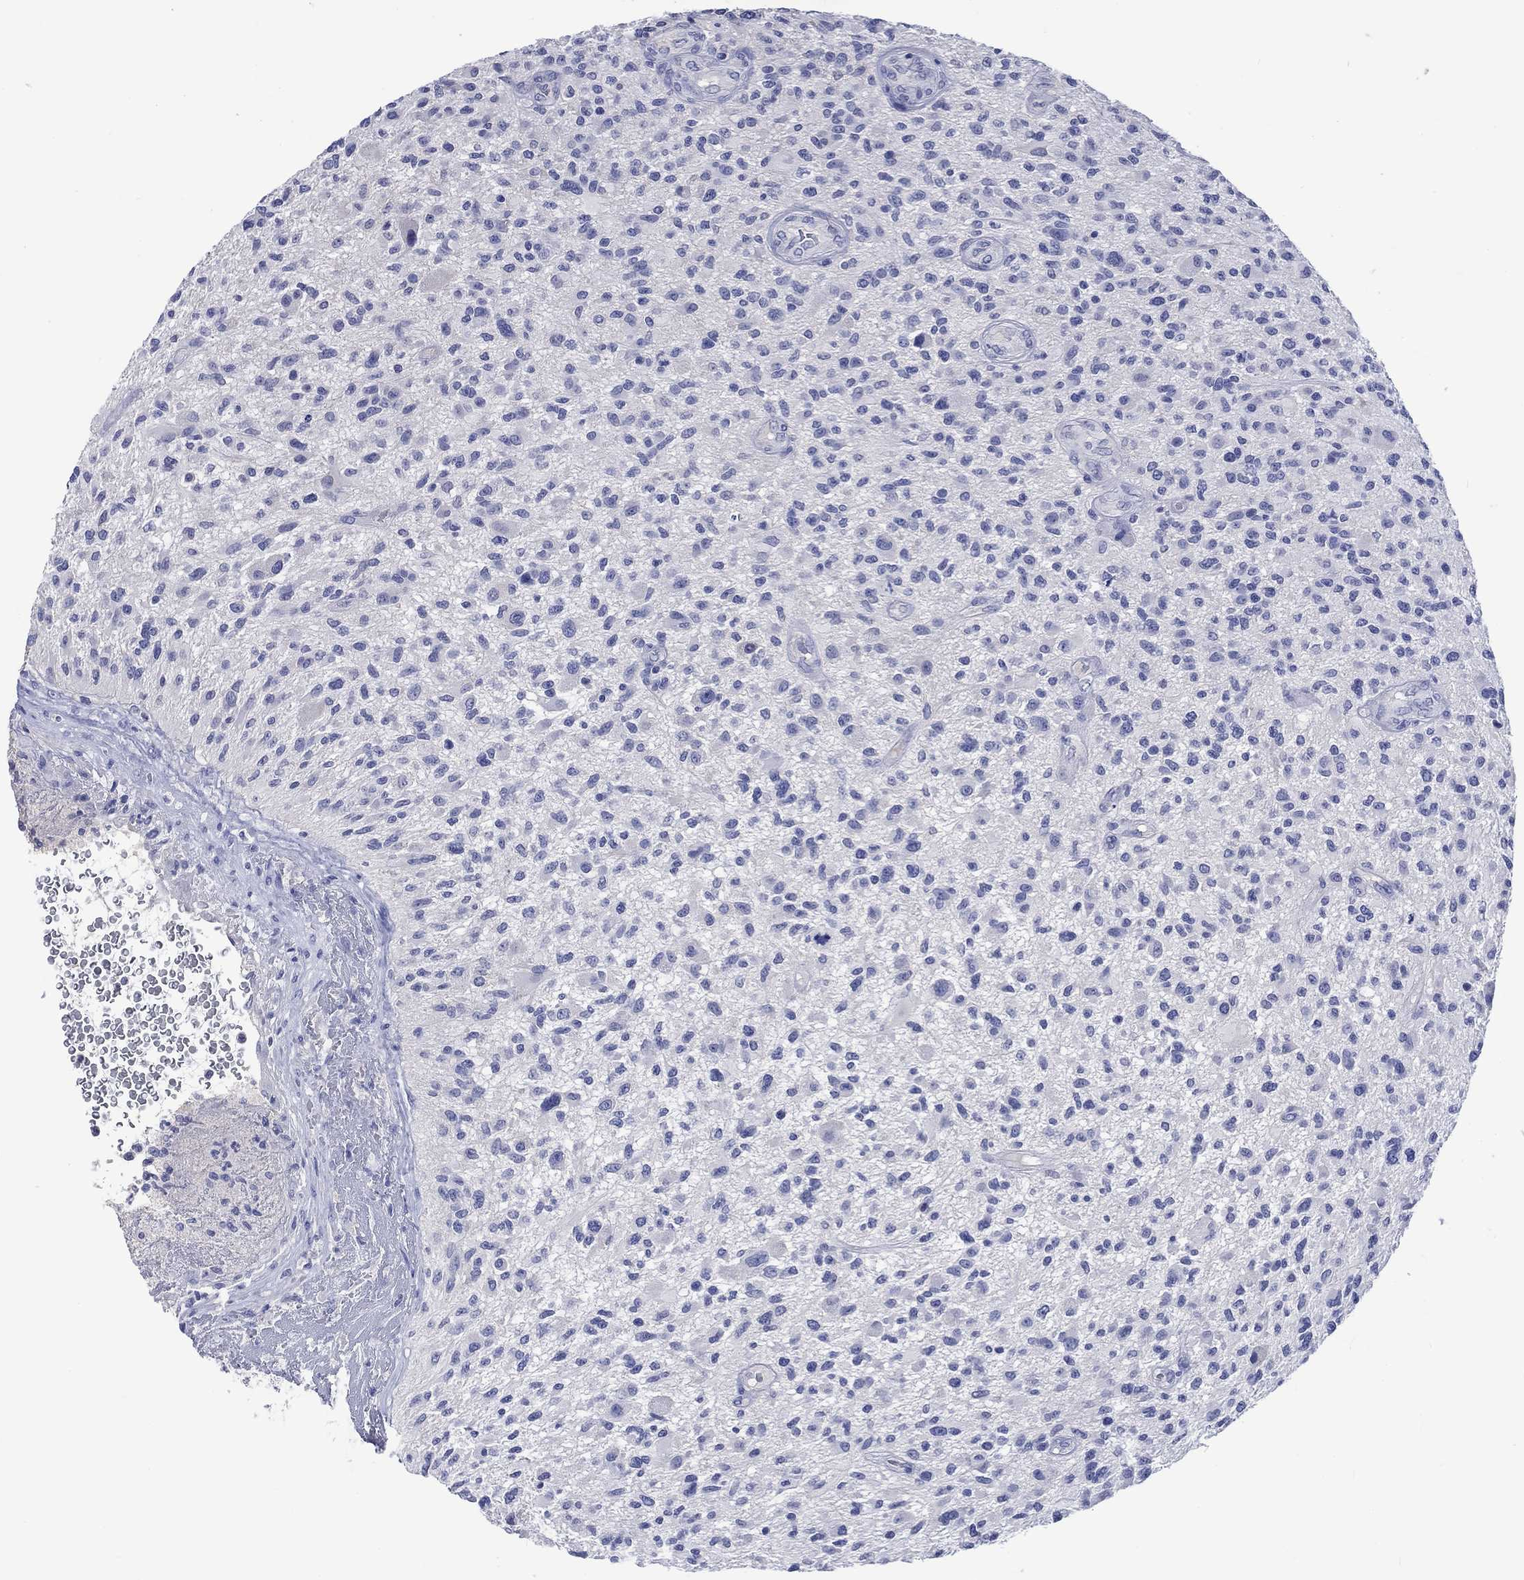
{"staining": {"intensity": "negative", "quantity": "none", "location": "none"}, "tissue": "glioma", "cell_type": "Tumor cells", "image_type": "cancer", "snomed": [{"axis": "morphology", "description": "Glioma, malignant, High grade"}, {"axis": "topography", "description": "Brain"}], "caption": "Histopathology image shows no protein expression in tumor cells of malignant glioma (high-grade) tissue.", "gene": "TOMM20L", "patient": {"sex": "male", "age": 47}}